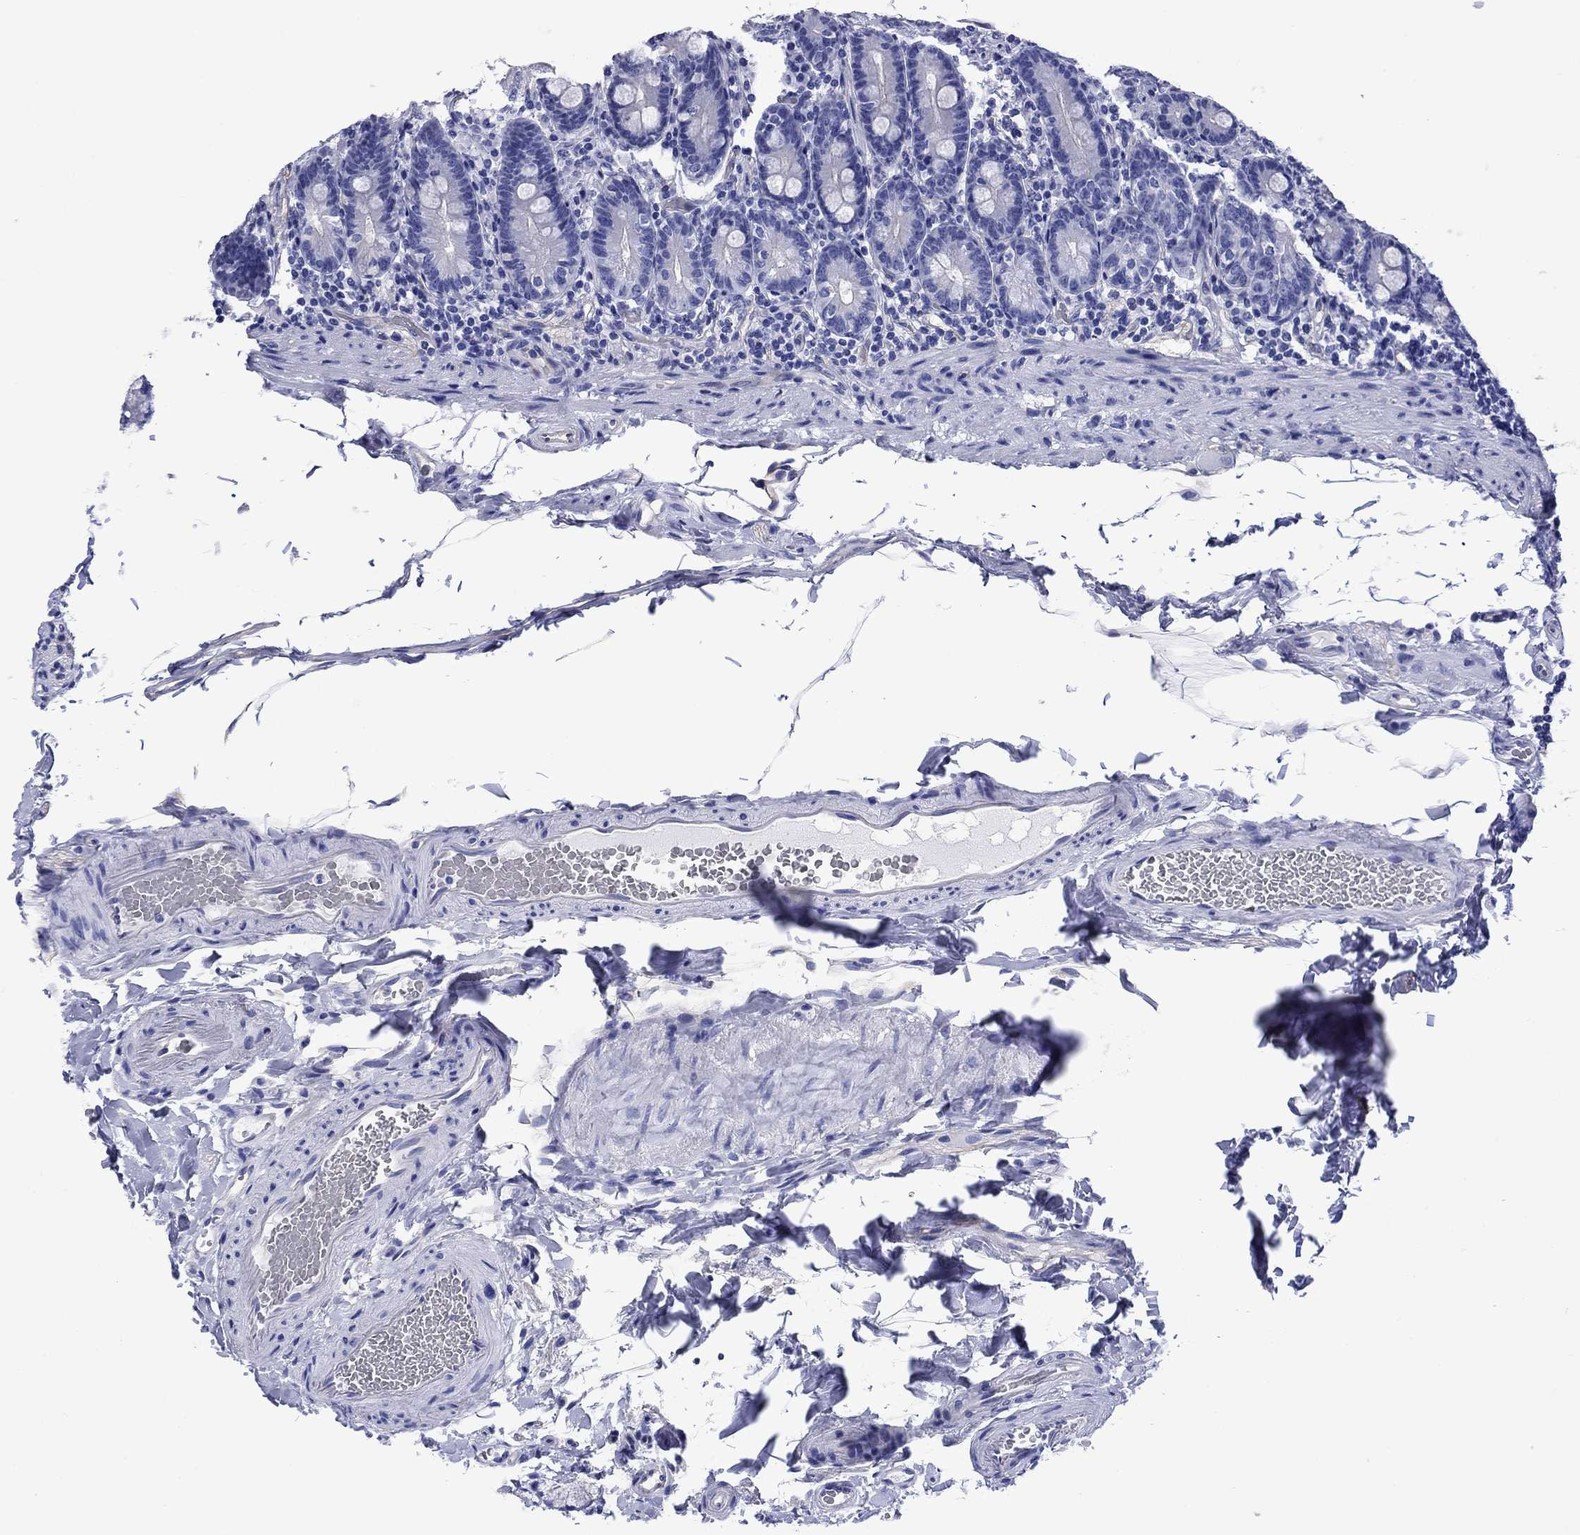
{"staining": {"intensity": "negative", "quantity": "none", "location": "none"}, "tissue": "duodenum", "cell_type": "Glandular cells", "image_type": "normal", "snomed": [{"axis": "morphology", "description": "Normal tissue, NOS"}, {"axis": "topography", "description": "Duodenum"}], "caption": "An IHC micrograph of benign duodenum is shown. There is no staining in glandular cells of duodenum. Brightfield microscopy of immunohistochemistry (IHC) stained with DAB (3,3'-diaminobenzidine) (brown) and hematoxylin (blue), captured at high magnification.", "gene": "SLC1A2", "patient": {"sex": "female", "age": 67}}